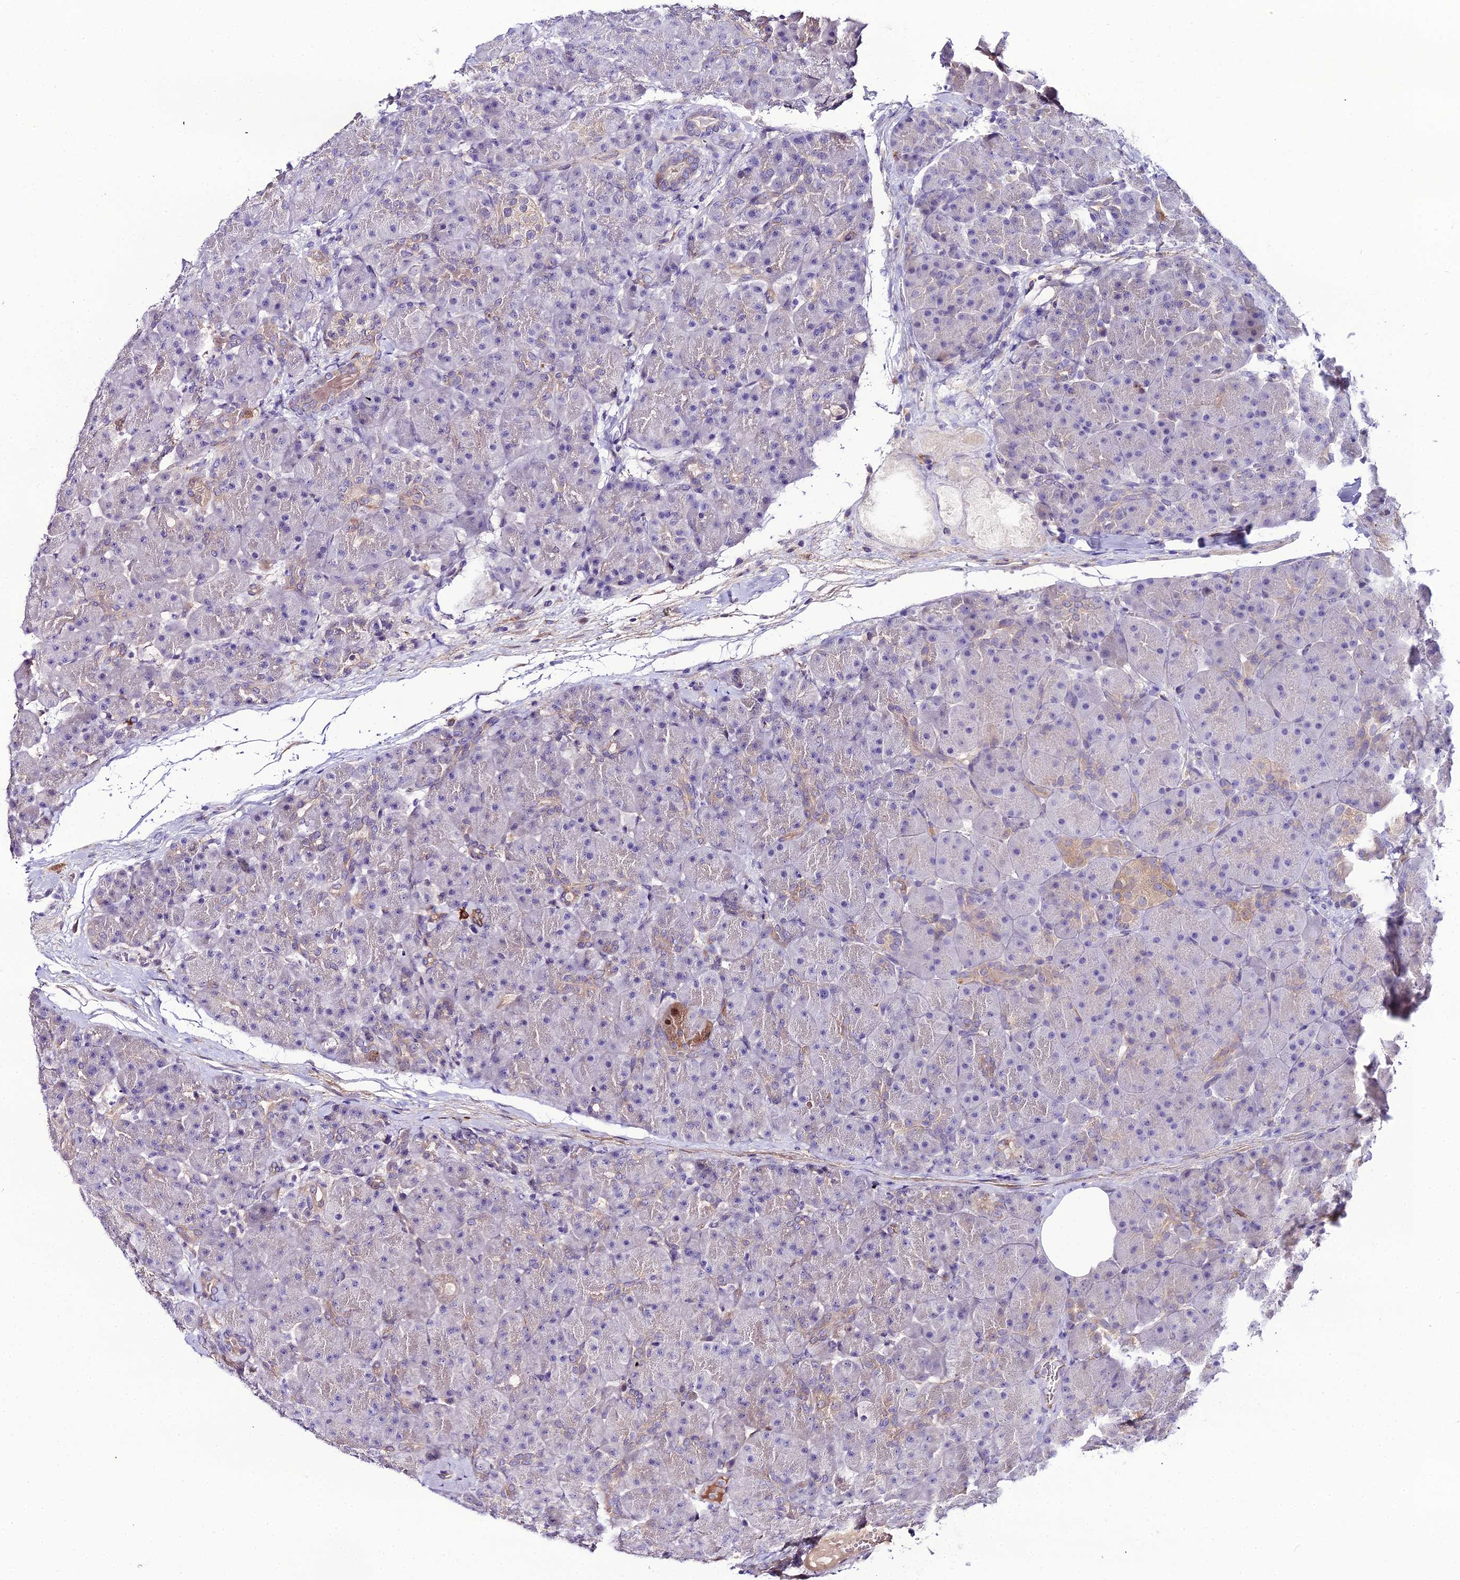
{"staining": {"intensity": "moderate", "quantity": "<25%", "location": "cytoplasmic/membranous"}, "tissue": "pancreas", "cell_type": "Exocrine glandular cells", "image_type": "normal", "snomed": [{"axis": "morphology", "description": "Normal tissue, NOS"}, {"axis": "topography", "description": "Pancreas"}], "caption": "Immunohistochemistry micrograph of normal human pancreas stained for a protein (brown), which exhibits low levels of moderate cytoplasmic/membranous expression in approximately <25% of exocrine glandular cells.", "gene": "MB21D2", "patient": {"sex": "male", "age": 66}}